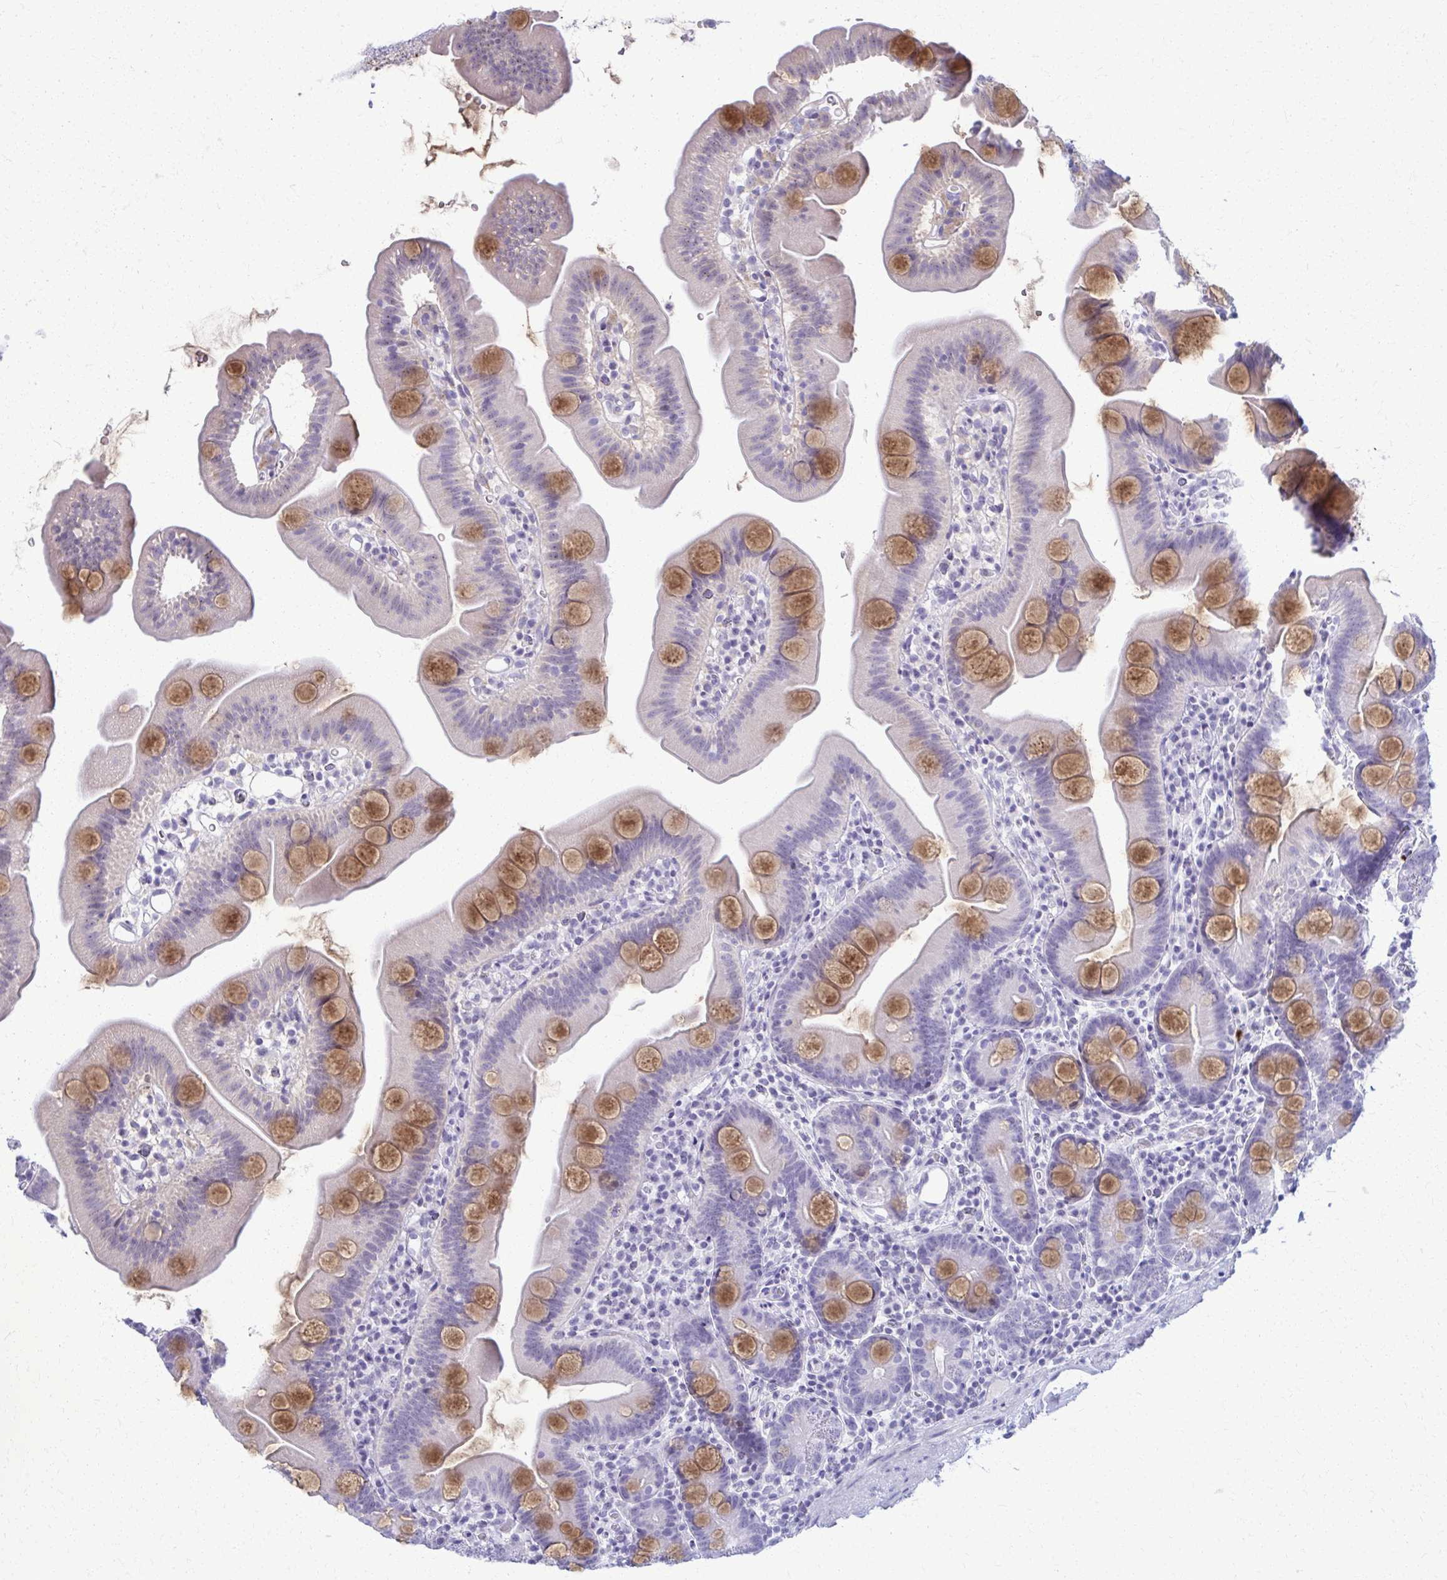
{"staining": {"intensity": "moderate", "quantity": "25%-75%", "location": "cytoplasmic/membranous"}, "tissue": "small intestine", "cell_type": "Glandular cells", "image_type": "normal", "snomed": [{"axis": "morphology", "description": "Normal tissue, NOS"}, {"axis": "topography", "description": "Small intestine"}], "caption": "An immunohistochemistry (IHC) micrograph of unremarkable tissue is shown. Protein staining in brown shows moderate cytoplasmic/membranous positivity in small intestine within glandular cells.", "gene": "ACSM2A", "patient": {"sex": "female", "age": 68}}